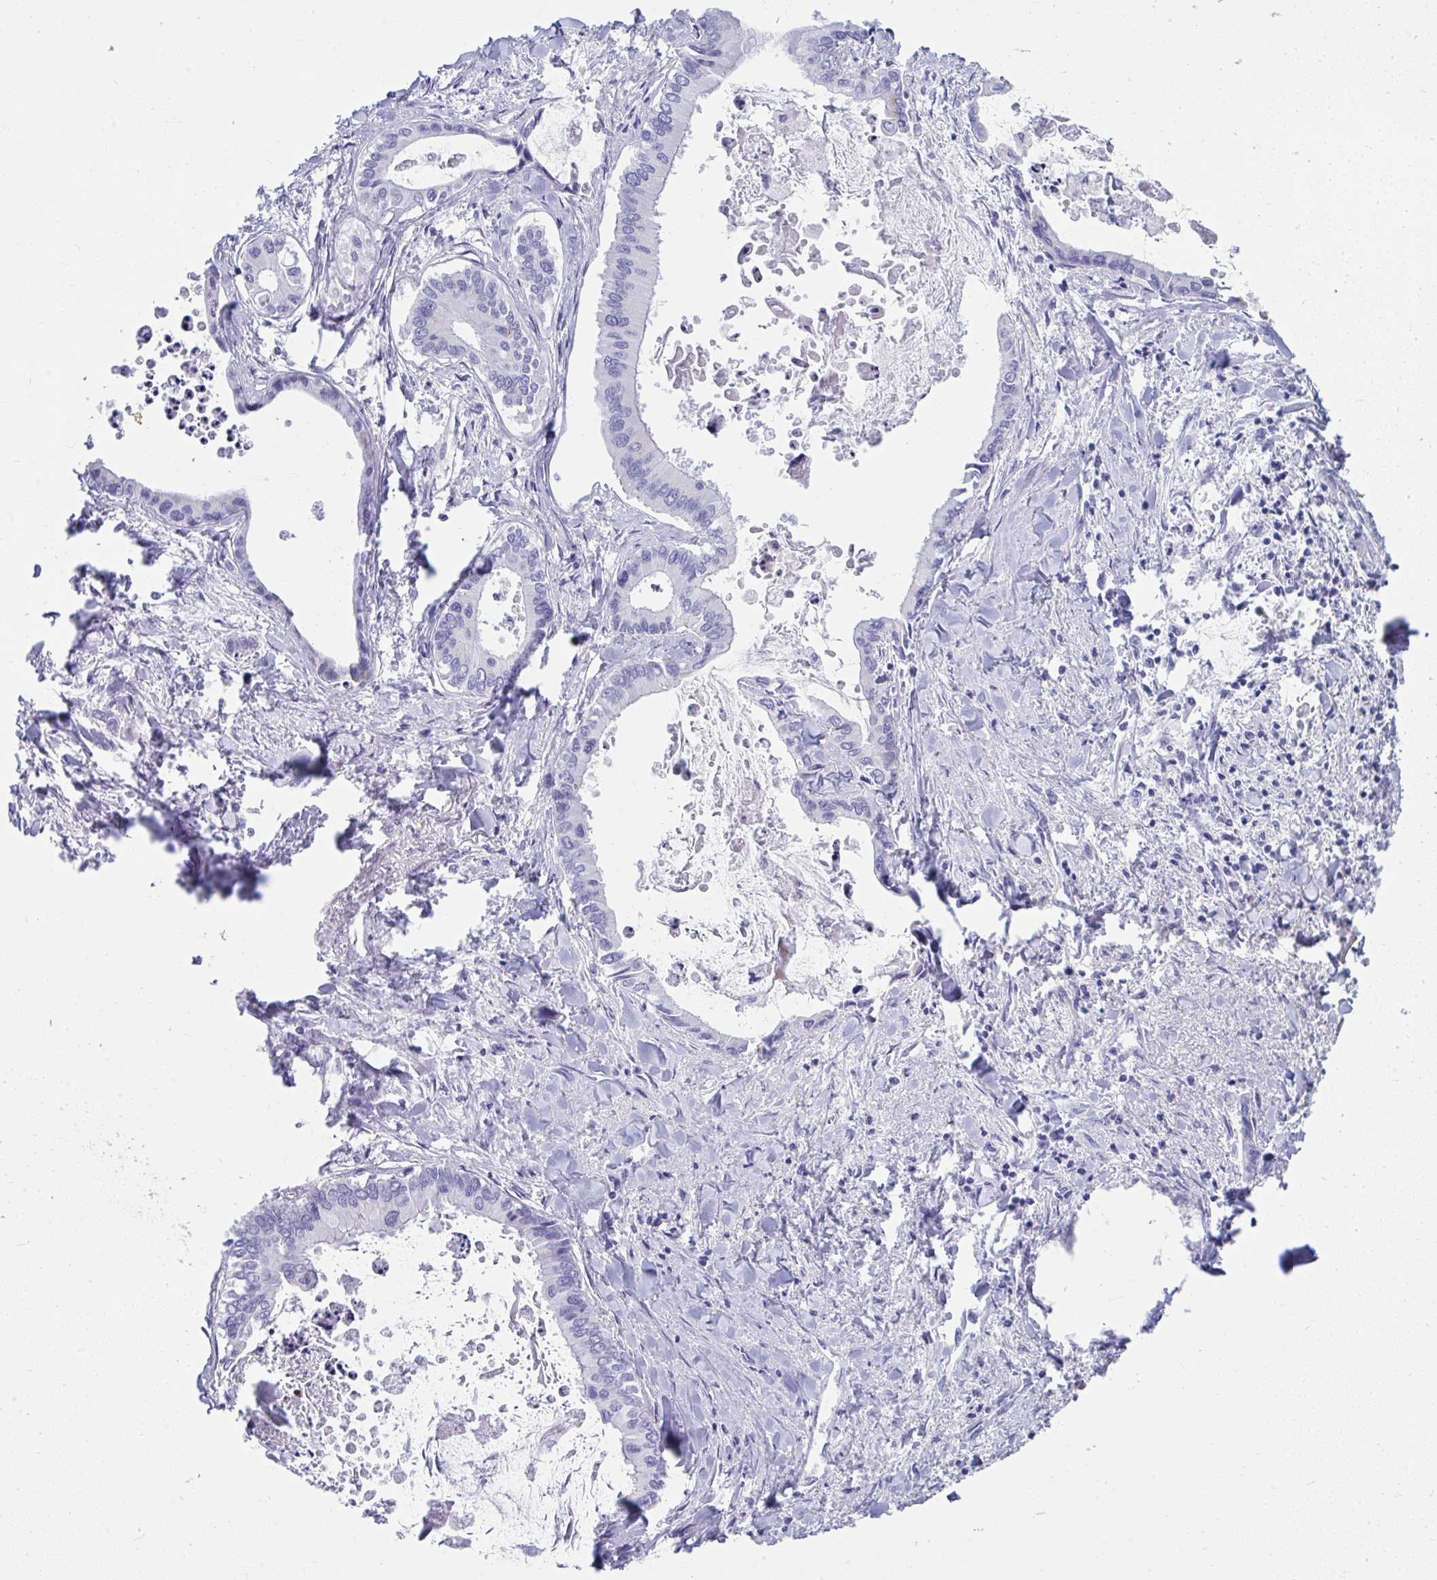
{"staining": {"intensity": "negative", "quantity": "none", "location": "none"}, "tissue": "liver cancer", "cell_type": "Tumor cells", "image_type": "cancer", "snomed": [{"axis": "morphology", "description": "Cholangiocarcinoma"}, {"axis": "topography", "description": "Liver"}], "caption": "Immunohistochemical staining of human cholangiocarcinoma (liver) shows no significant positivity in tumor cells.", "gene": "ISL1", "patient": {"sex": "male", "age": 66}}